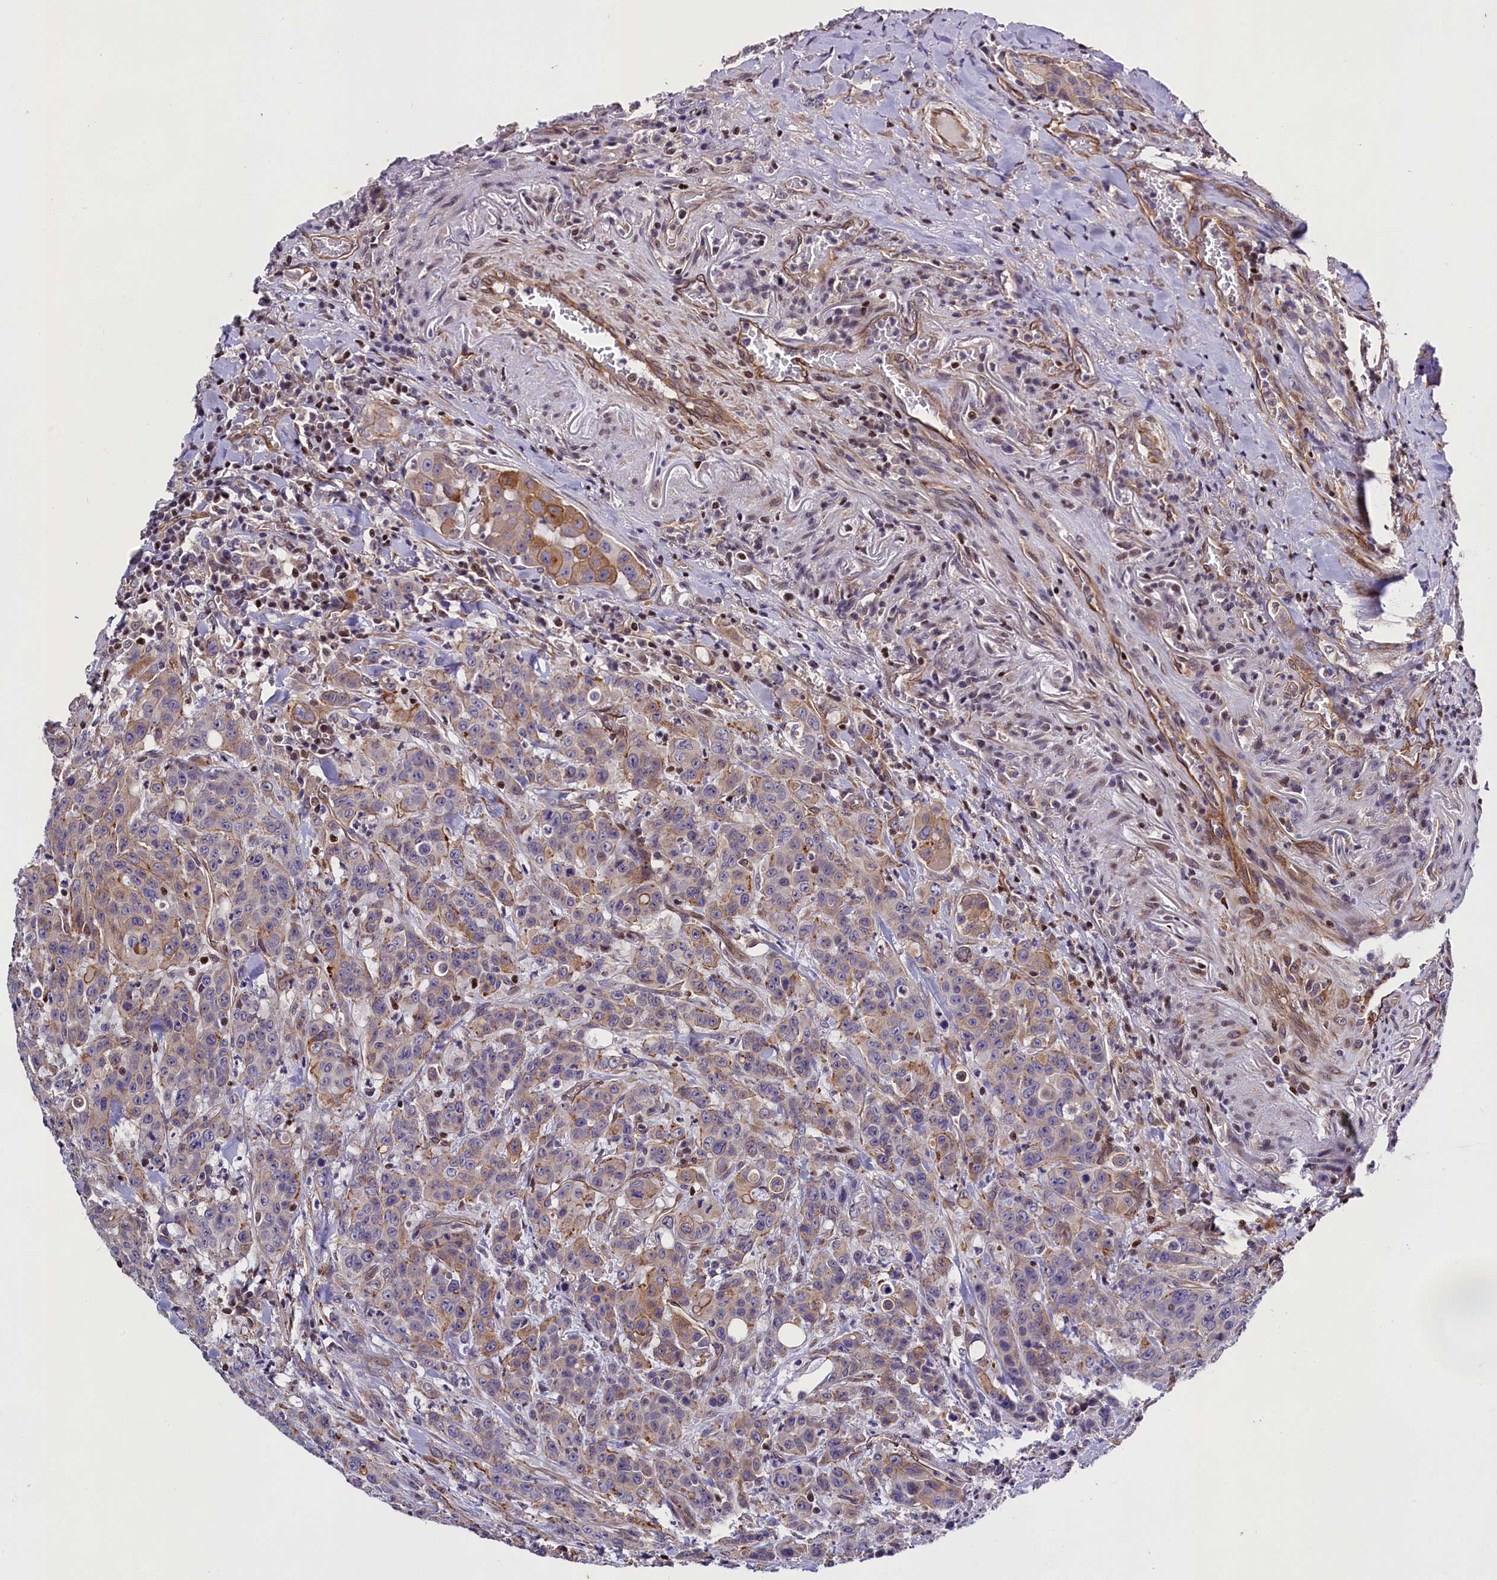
{"staining": {"intensity": "moderate", "quantity": "25%-75%", "location": "cytoplasmic/membranous"}, "tissue": "colorectal cancer", "cell_type": "Tumor cells", "image_type": "cancer", "snomed": [{"axis": "morphology", "description": "Adenocarcinoma, NOS"}, {"axis": "topography", "description": "Colon"}], "caption": "Immunohistochemistry (IHC) photomicrograph of neoplastic tissue: colorectal cancer (adenocarcinoma) stained using immunohistochemistry (IHC) reveals medium levels of moderate protein expression localized specifically in the cytoplasmic/membranous of tumor cells, appearing as a cytoplasmic/membranous brown color.", "gene": "SP4", "patient": {"sex": "male", "age": 62}}